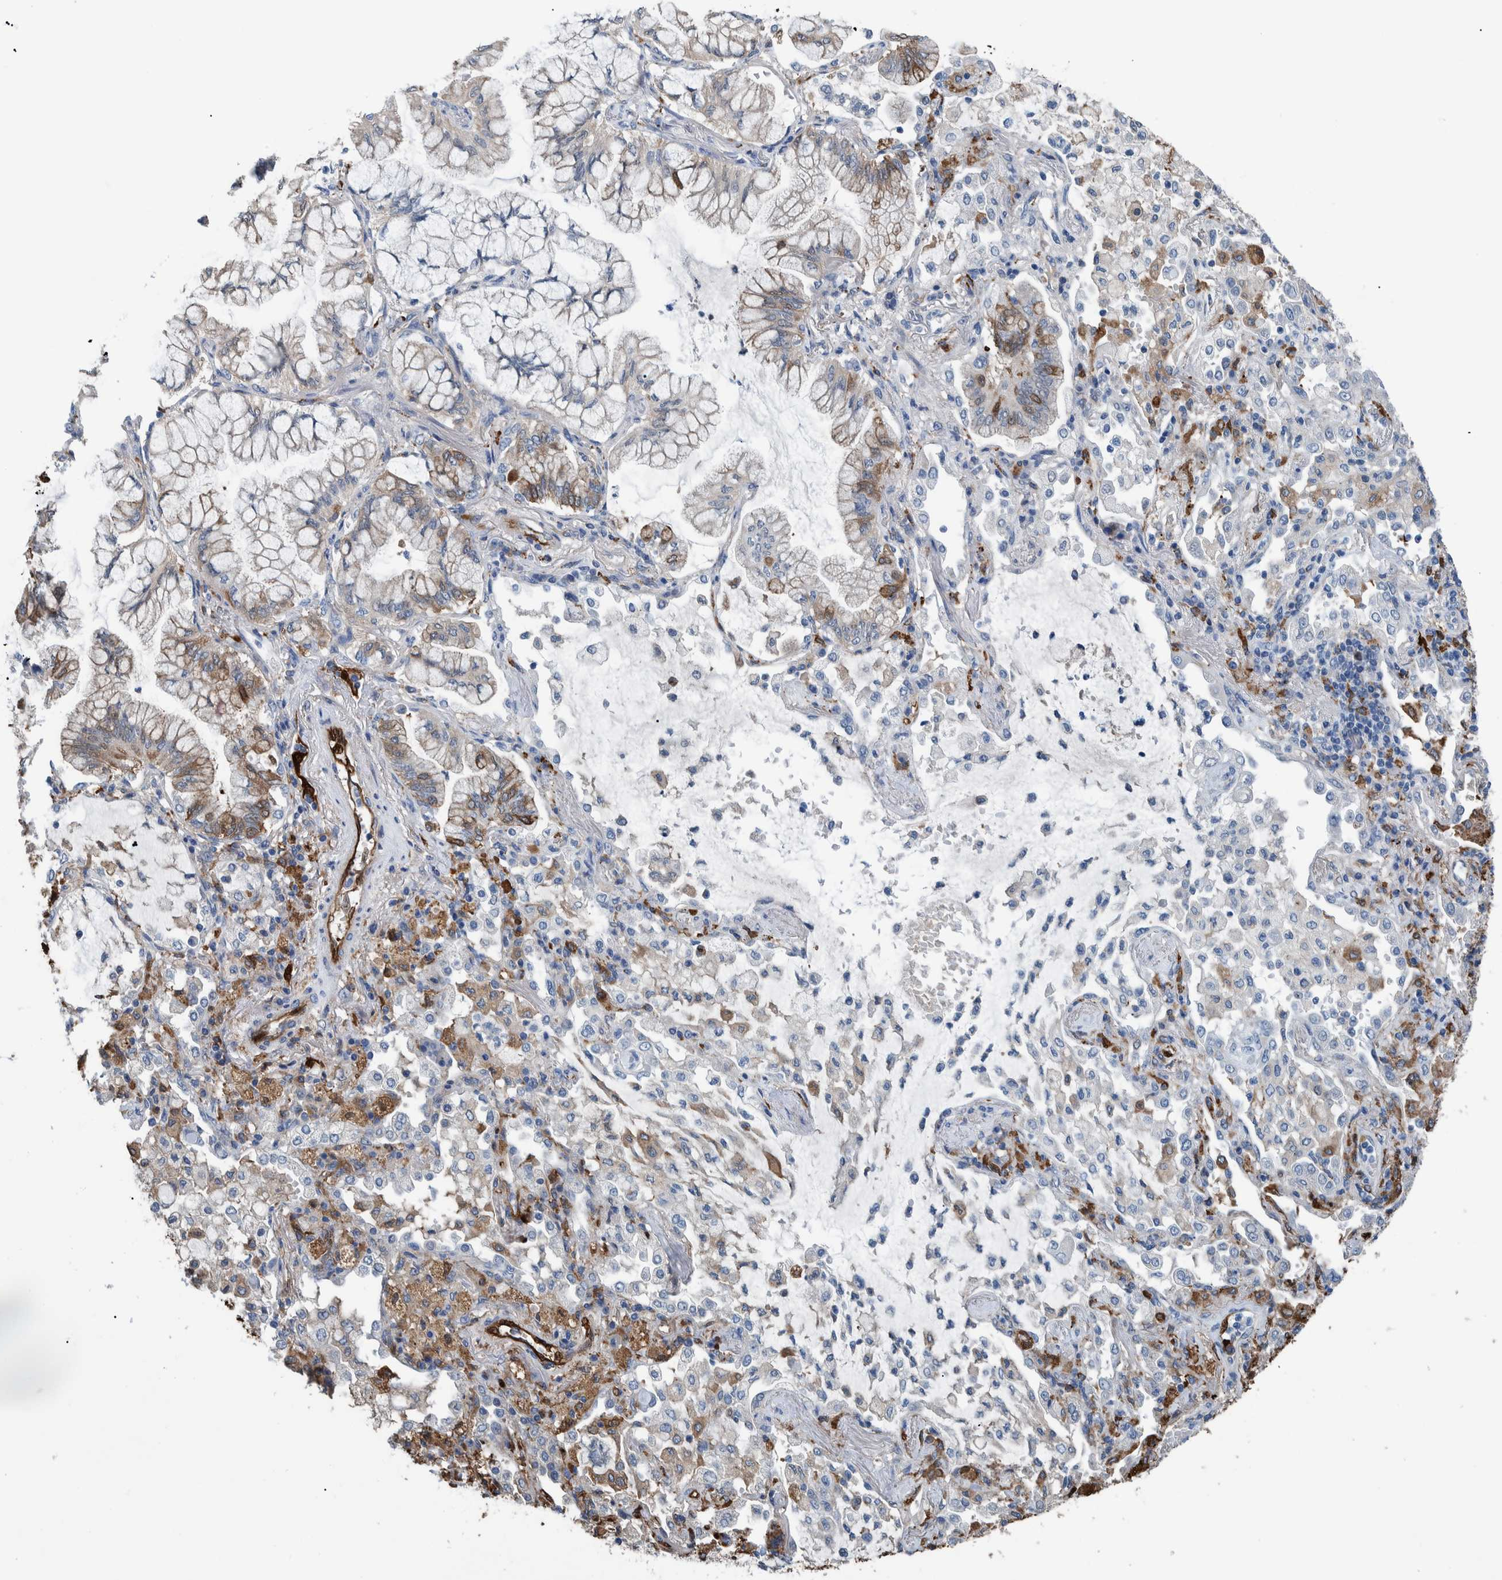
{"staining": {"intensity": "weak", "quantity": "<25%", "location": "cytoplasmic/membranous"}, "tissue": "lung cancer", "cell_type": "Tumor cells", "image_type": "cancer", "snomed": [{"axis": "morphology", "description": "Adenocarcinoma, NOS"}, {"axis": "topography", "description": "Lung"}], "caption": "Immunohistochemical staining of lung cancer (adenocarcinoma) exhibits no significant positivity in tumor cells.", "gene": "IDO1", "patient": {"sex": "female", "age": 70}}